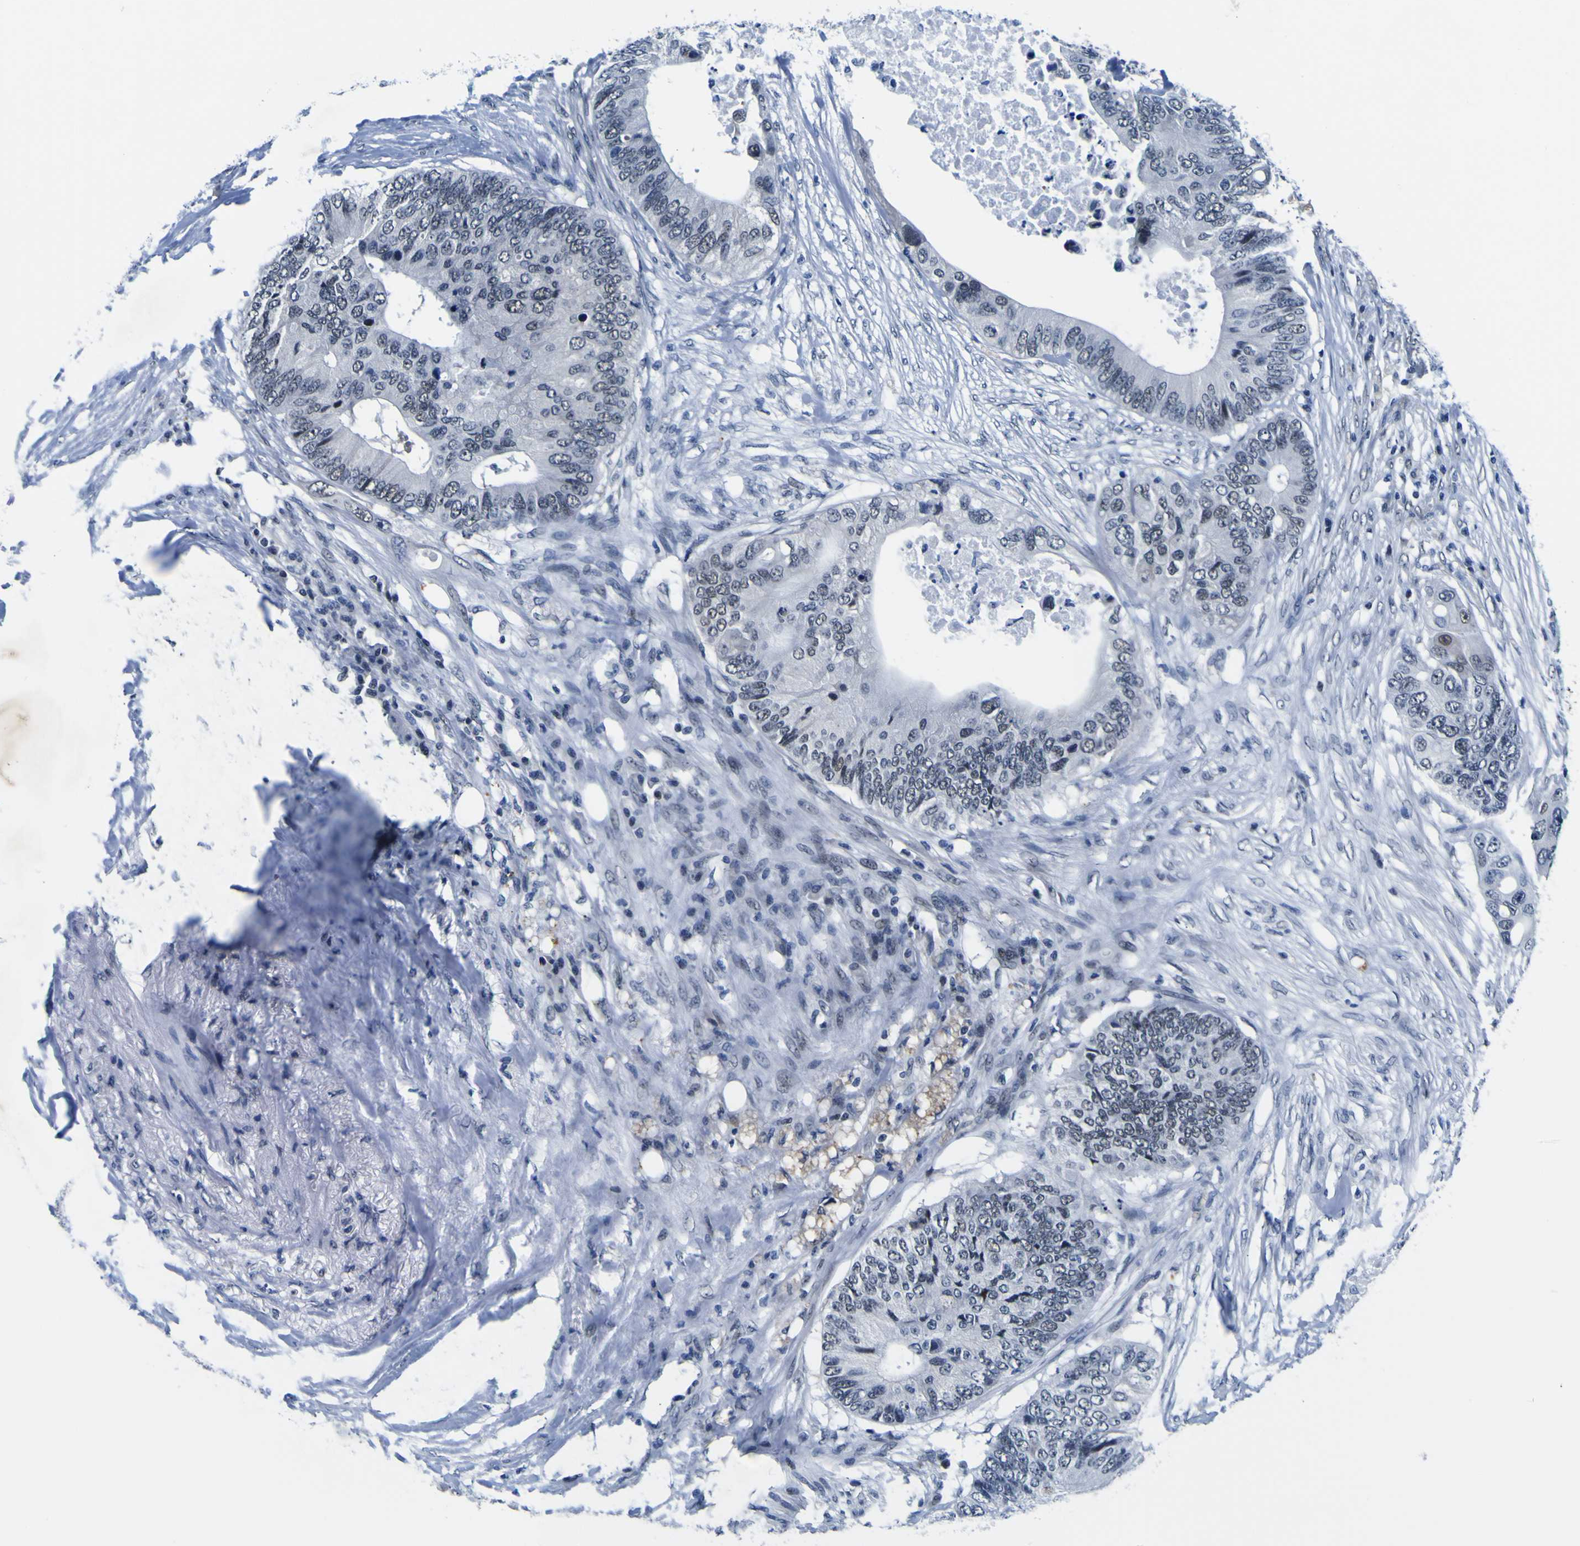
{"staining": {"intensity": "negative", "quantity": "none", "location": "none"}, "tissue": "colorectal cancer", "cell_type": "Tumor cells", "image_type": "cancer", "snomed": [{"axis": "morphology", "description": "Adenocarcinoma, NOS"}, {"axis": "topography", "description": "Colon"}], "caption": "Micrograph shows no protein staining in tumor cells of colorectal adenocarcinoma tissue.", "gene": "CUL4B", "patient": {"sex": "male", "age": 71}}